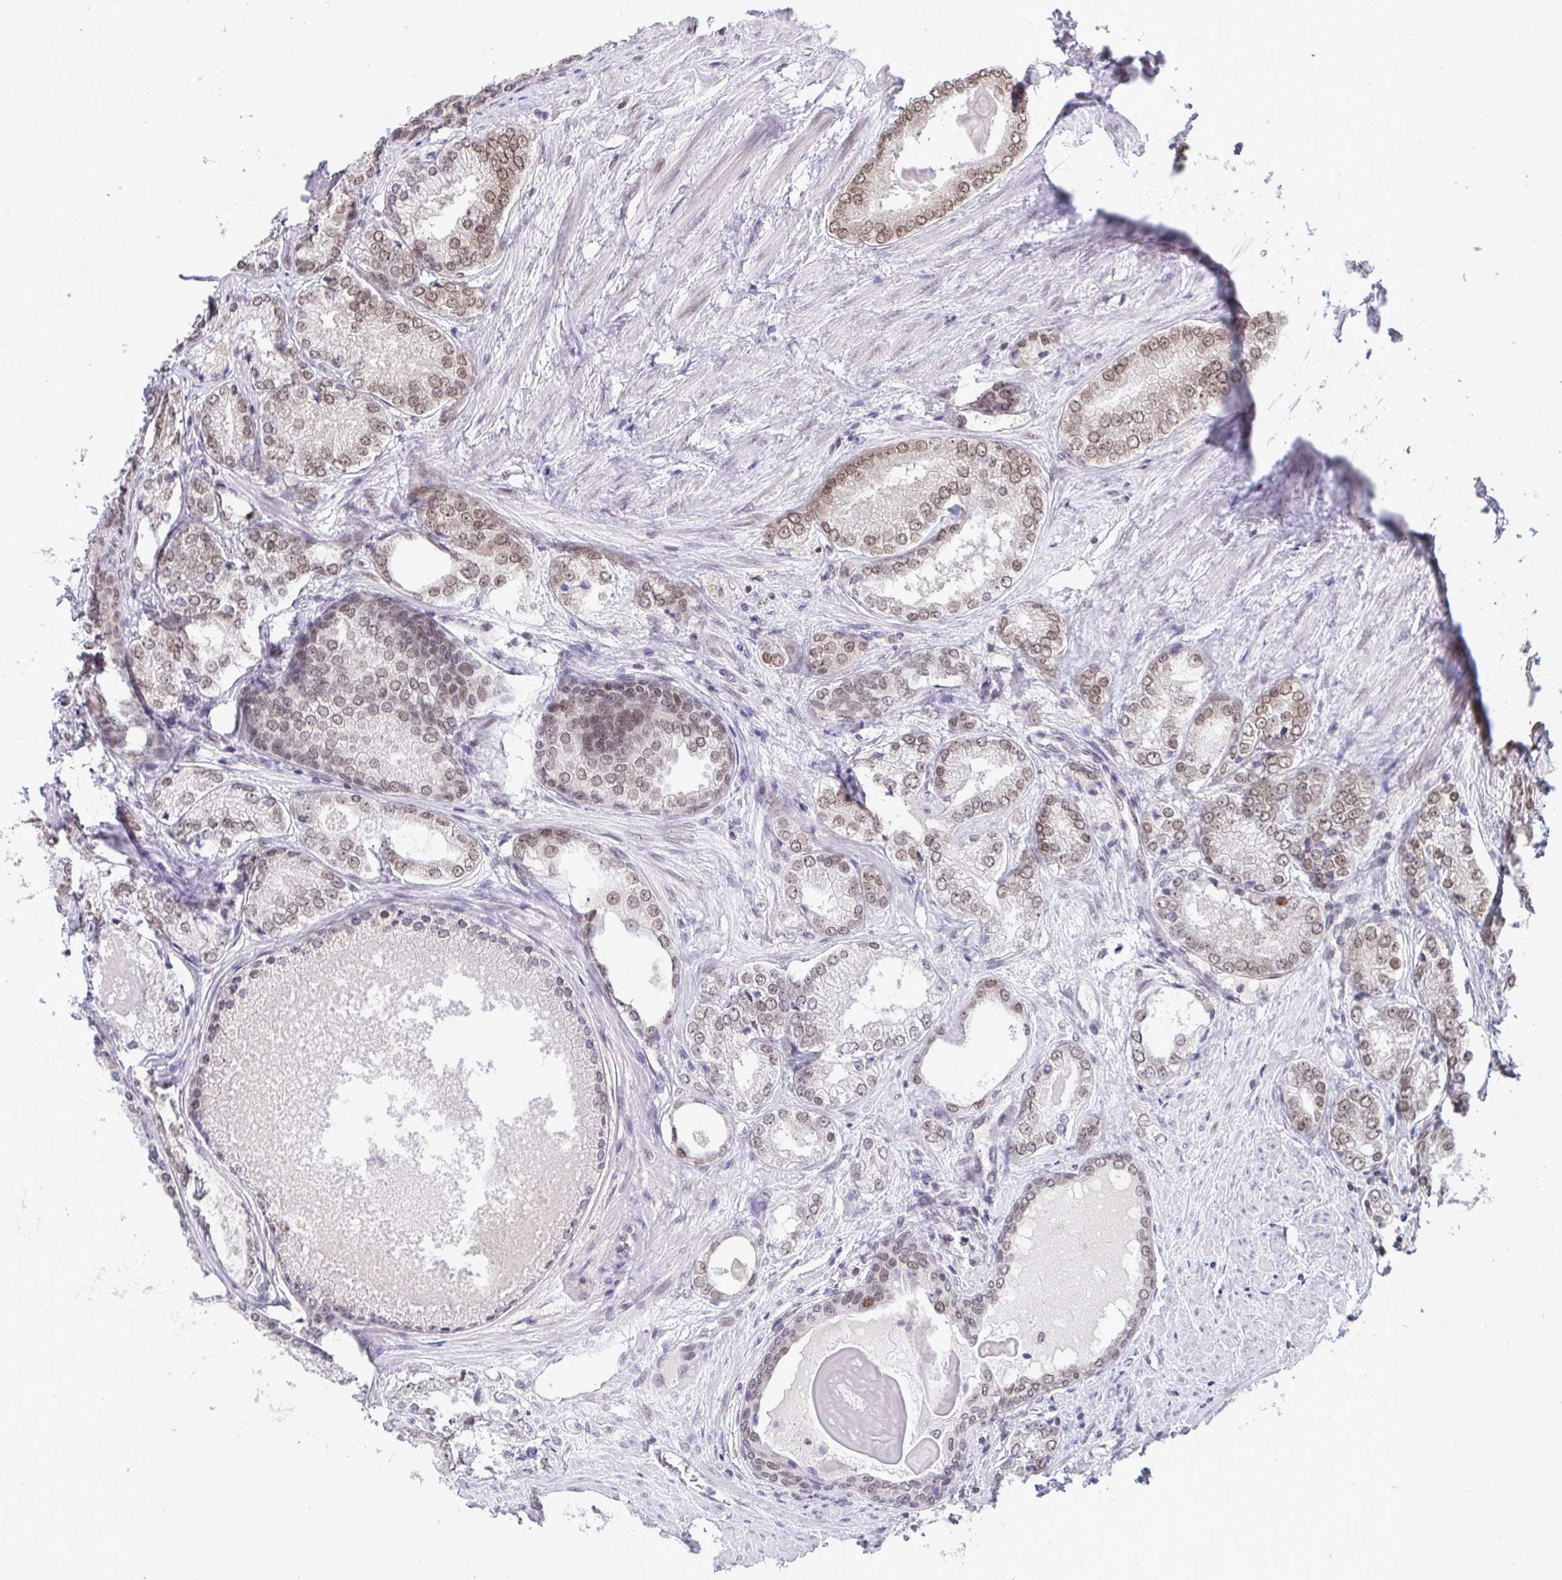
{"staining": {"intensity": "moderate", "quantity": "25%-75%", "location": "nuclear"}, "tissue": "prostate cancer", "cell_type": "Tumor cells", "image_type": "cancer", "snomed": [{"axis": "morphology", "description": "Adenocarcinoma, NOS"}, {"axis": "morphology", "description": "Adenocarcinoma, Low grade"}, {"axis": "topography", "description": "Prostate"}], "caption": "Tumor cells reveal medium levels of moderate nuclear staining in about 25%-75% of cells in human prostate adenocarcinoma.", "gene": "JPT1", "patient": {"sex": "male", "age": 68}}